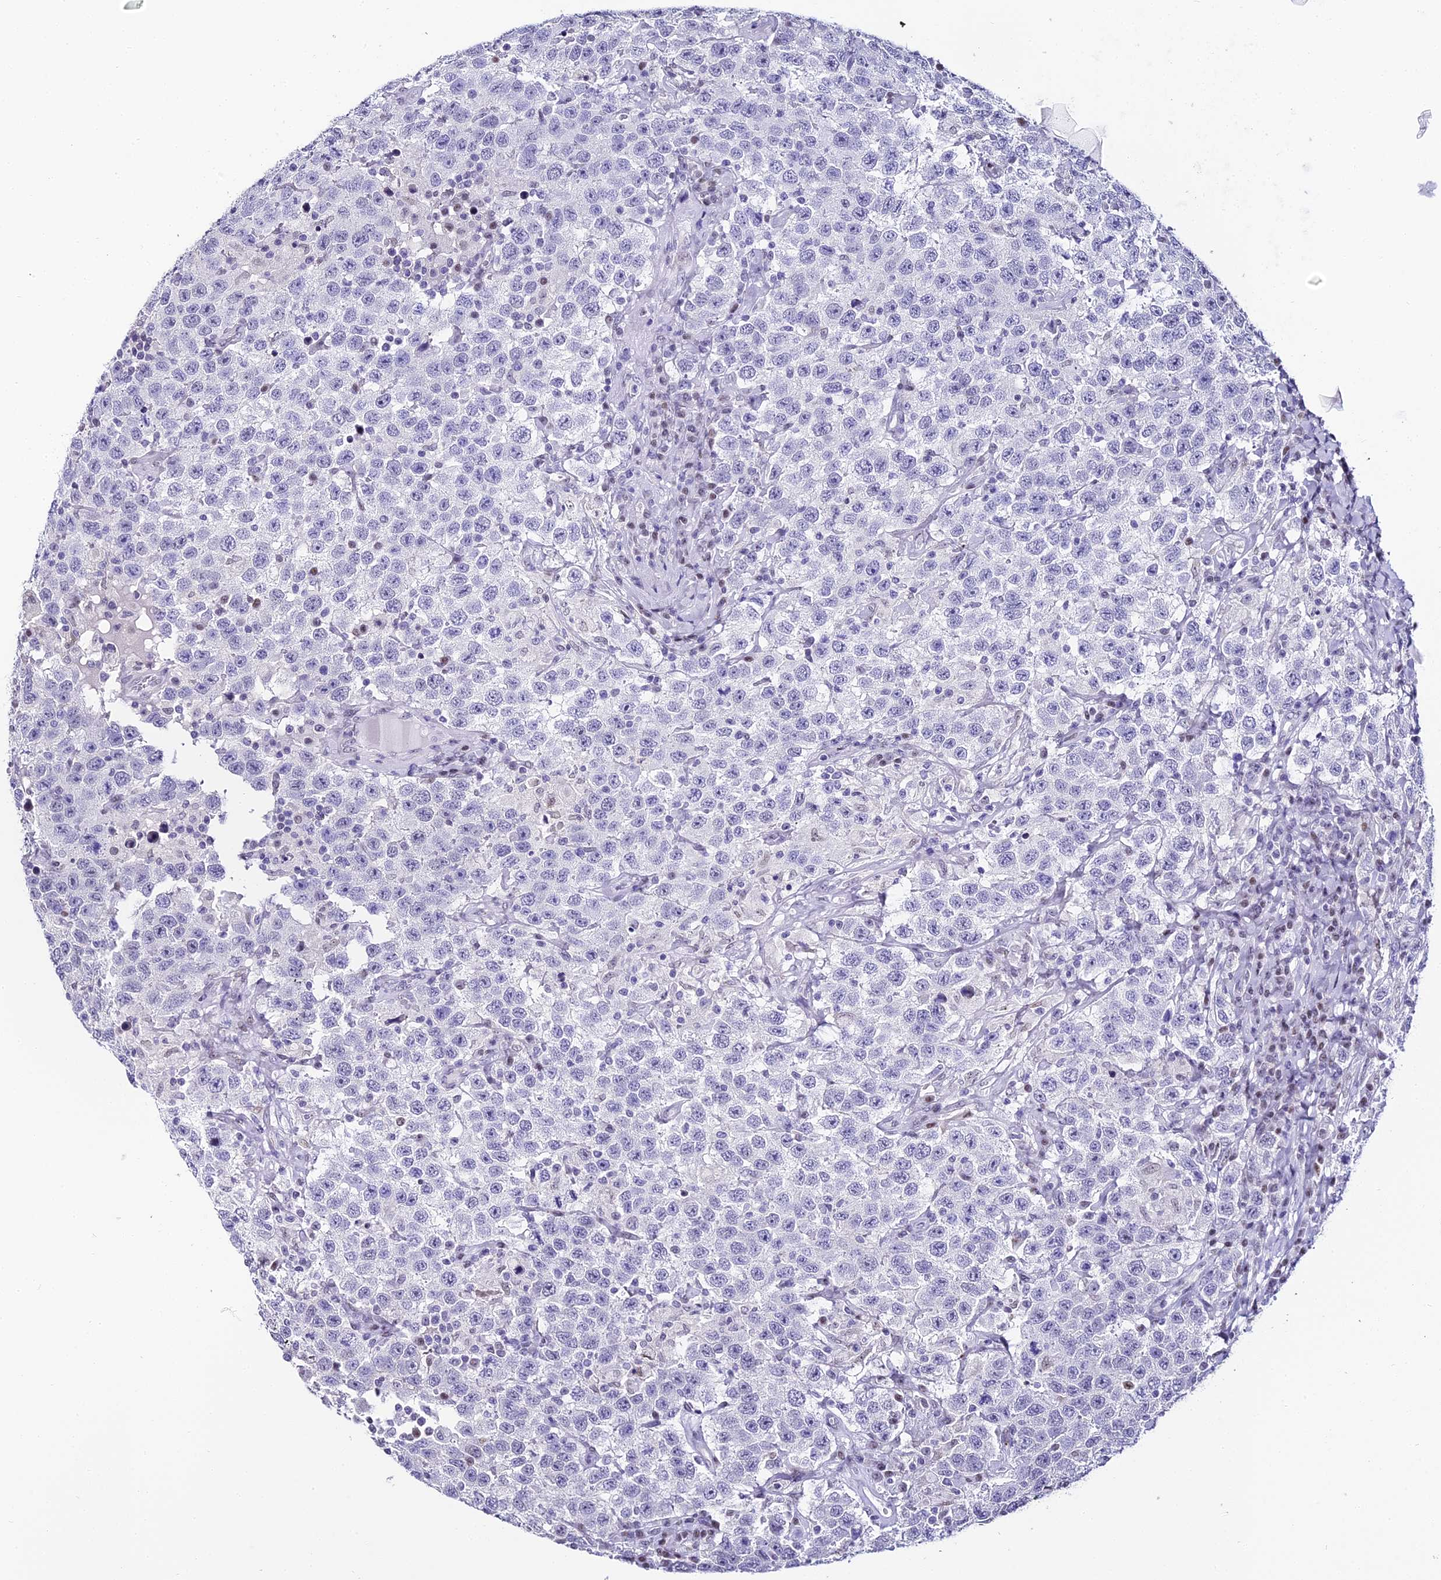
{"staining": {"intensity": "negative", "quantity": "none", "location": "none"}, "tissue": "testis cancer", "cell_type": "Tumor cells", "image_type": "cancer", "snomed": [{"axis": "morphology", "description": "Seminoma, NOS"}, {"axis": "topography", "description": "Testis"}], "caption": "This is a photomicrograph of immunohistochemistry staining of seminoma (testis), which shows no expression in tumor cells.", "gene": "ABHD14A-ACY1", "patient": {"sex": "male", "age": 41}}